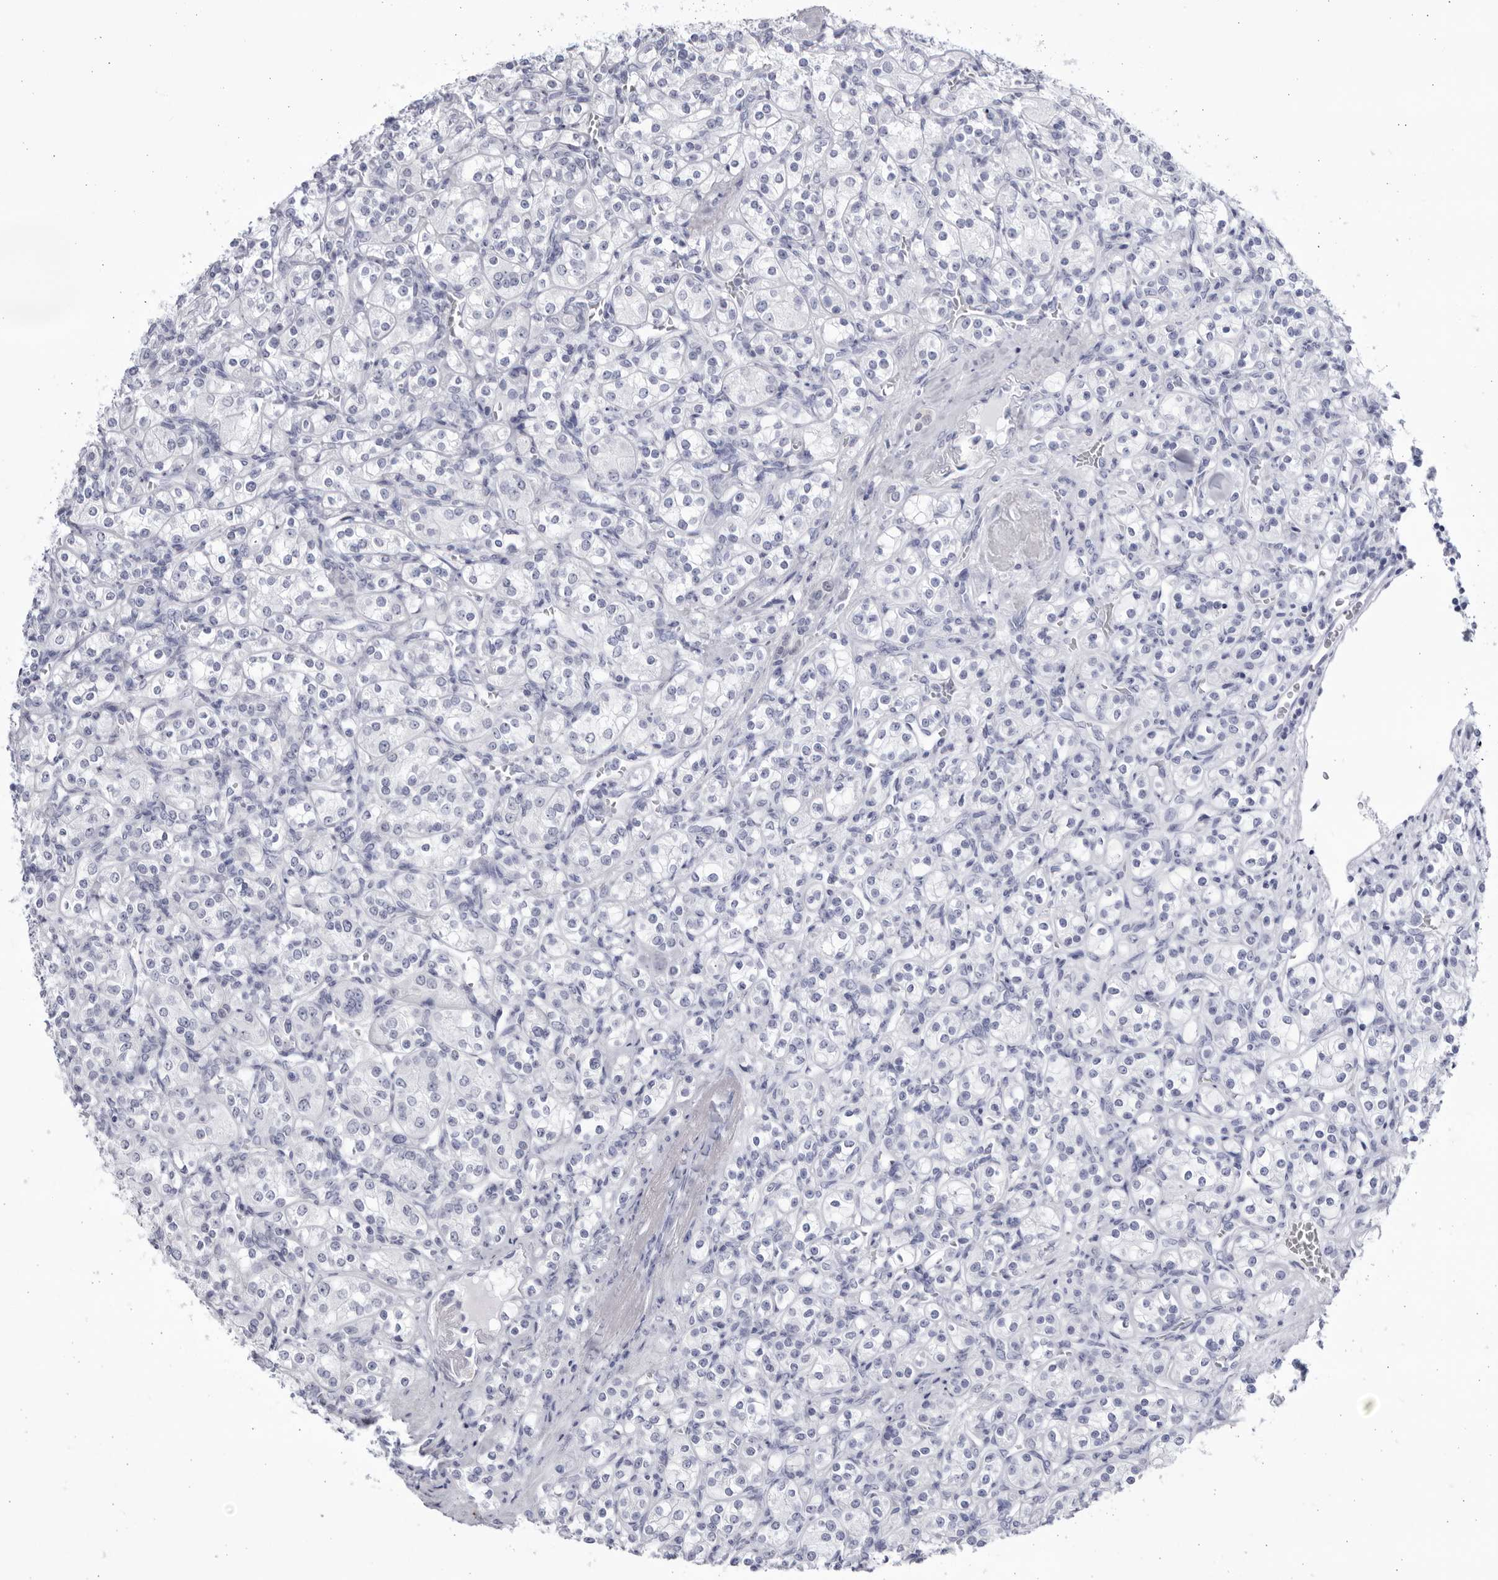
{"staining": {"intensity": "negative", "quantity": "none", "location": "none"}, "tissue": "renal cancer", "cell_type": "Tumor cells", "image_type": "cancer", "snomed": [{"axis": "morphology", "description": "Adenocarcinoma, NOS"}, {"axis": "topography", "description": "Kidney"}], "caption": "Protein analysis of renal cancer (adenocarcinoma) demonstrates no significant staining in tumor cells.", "gene": "CCDC181", "patient": {"sex": "male", "age": 77}}